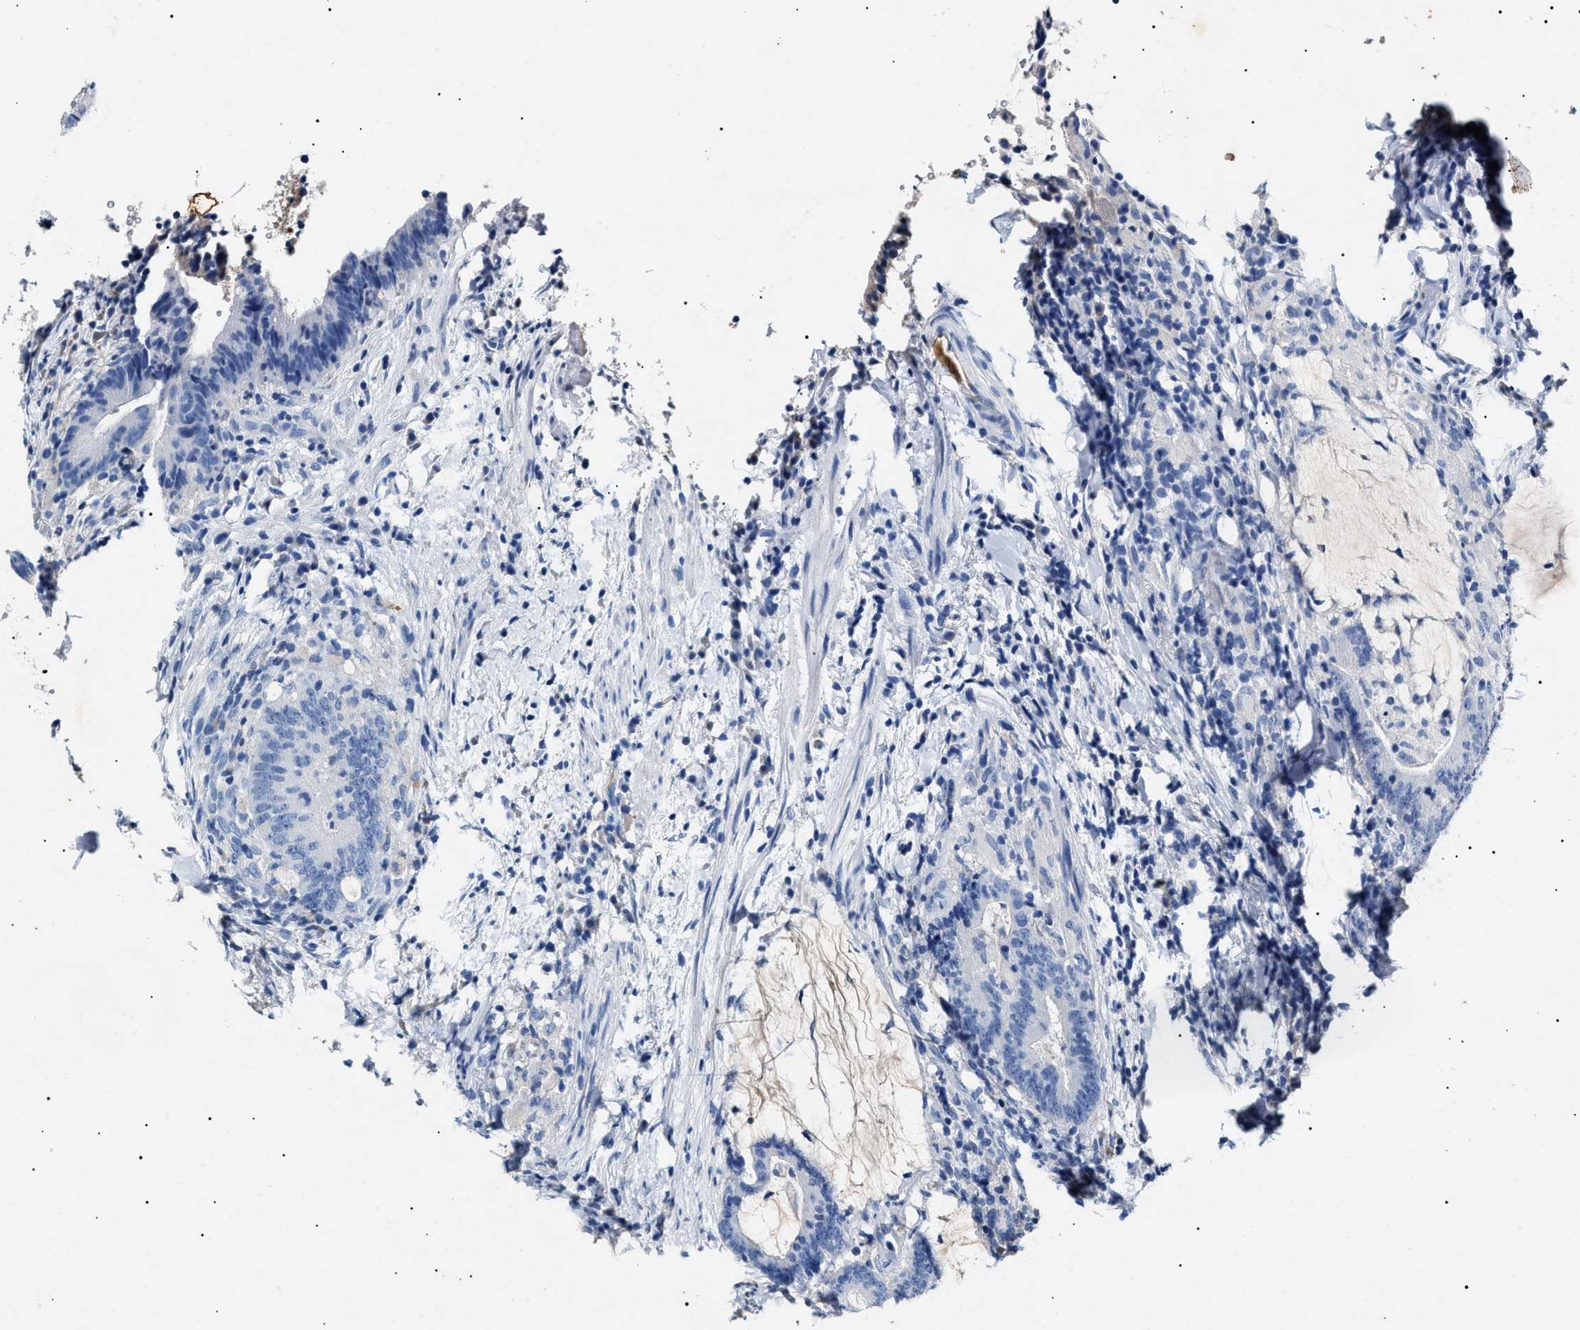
{"staining": {"intensity": "negative", "quantity": "none", "location": "none"}, "tissue": "colorectal cancer", "cell_type": "Tumor cells", "image_type": "cancer", "snomed": [{"axis": "morphology", "description": "Adenocarcinoma, NOS"}, {"axis": "topography", "description": "Colon"}], "caption": "The immunohistochemistry photomicrograph has no significant positivity in tumor cells of colorectal cancer tissue.", "gene": "LRRC8E", "patient": {"sex": "female", "age": 66}}